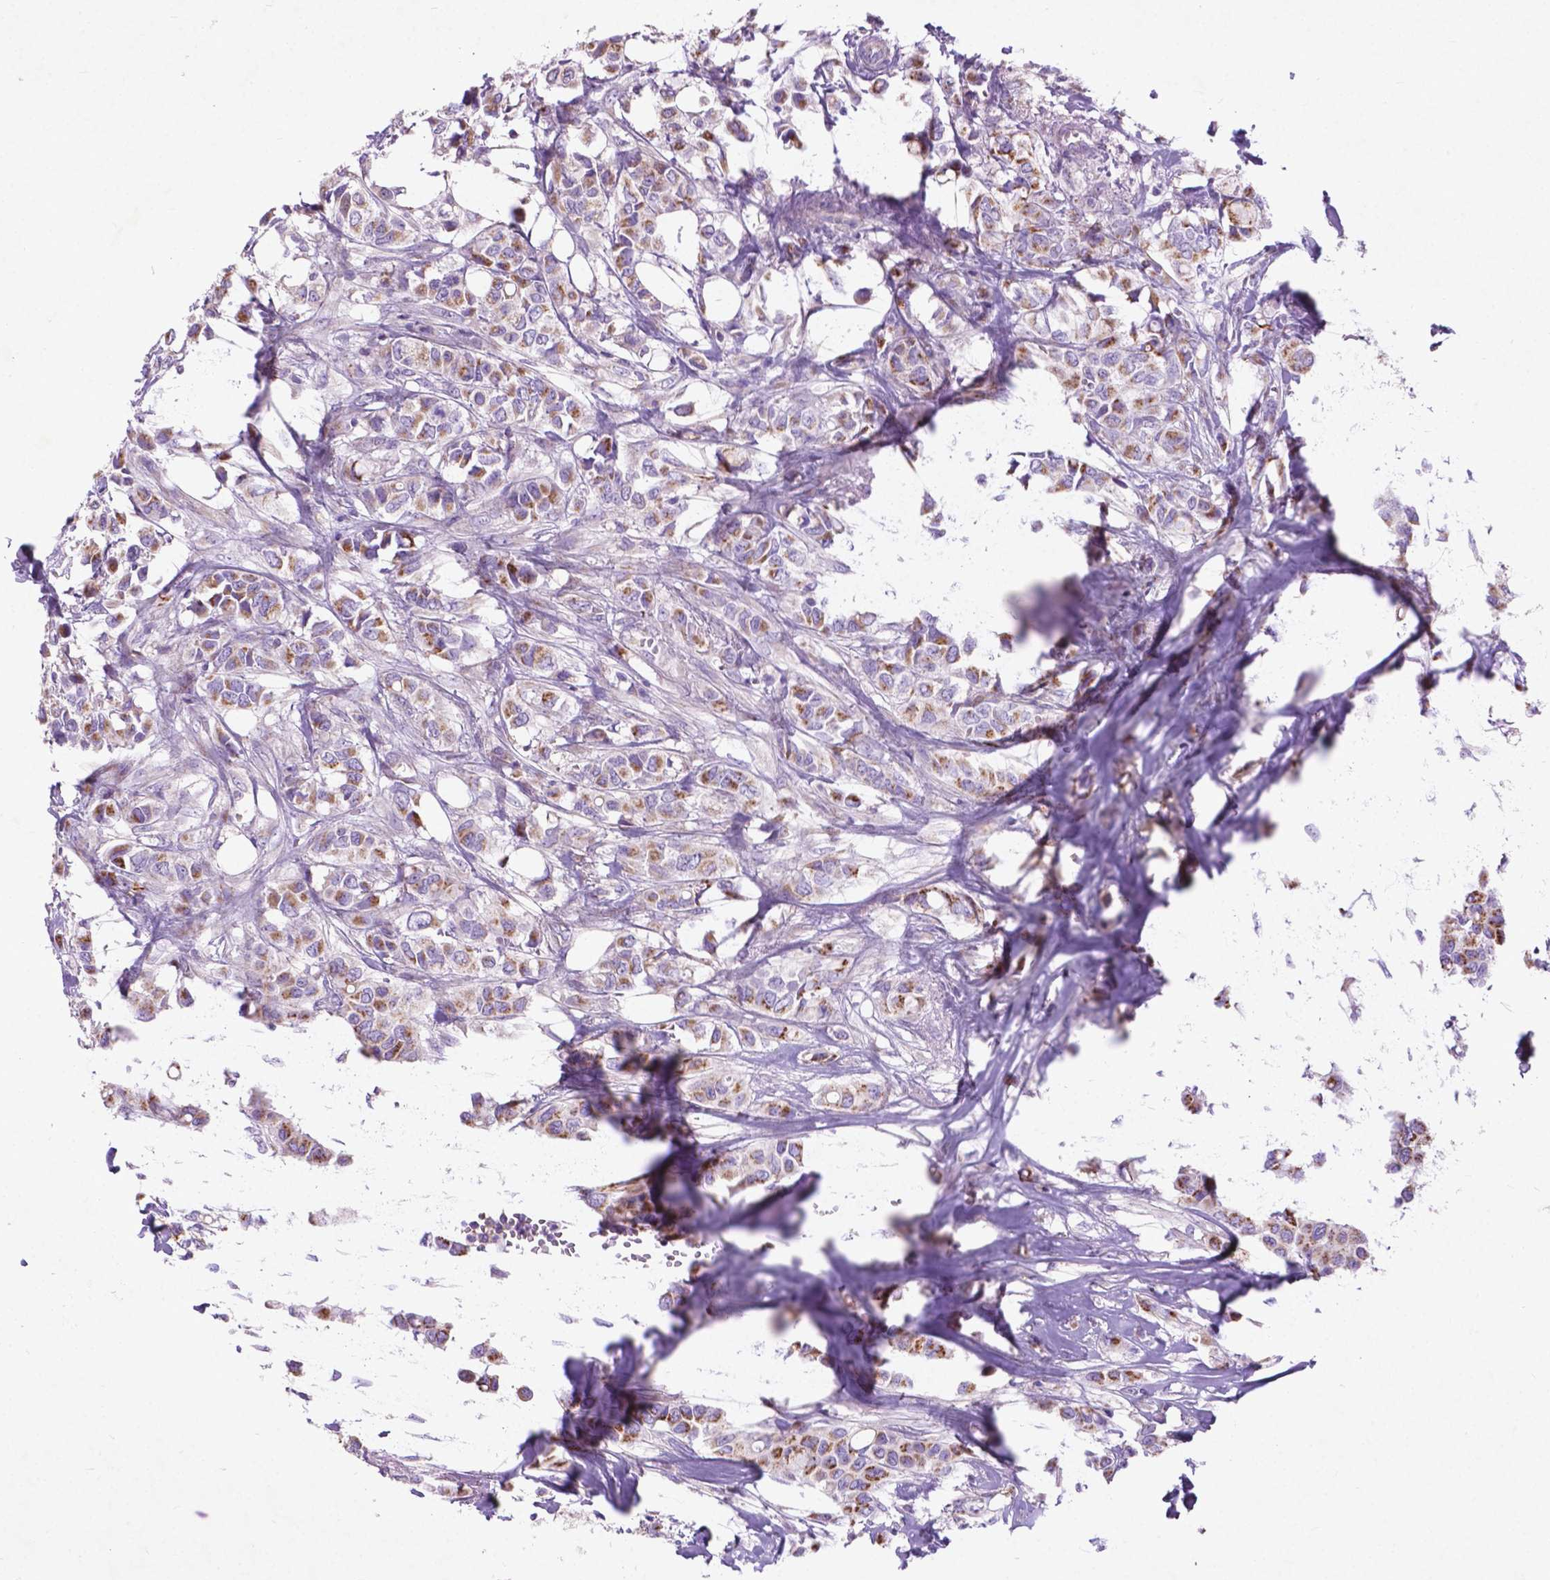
{"staining": {"intensity": "weak", "quantity": ">75%", "location": "cytoplasmic/membranous"}, "tissue": "breast cancer", "cell_type": "Tumor cells", "image_type": "cancer", "snomed": [{"axis": "morphology", "description": "Duct carcinoma"}, {"axis": "topography", "description": "Breast"}], "caption": "This is a histology image of immunohistochemistry (IHC) staining of invasive ductal carcinoma (breast), which shows weak staining in the cytoplasmic/membranous of tumor cells.", "gene": "ATG4D", "patient": {"sex": "female", "age": 85}}